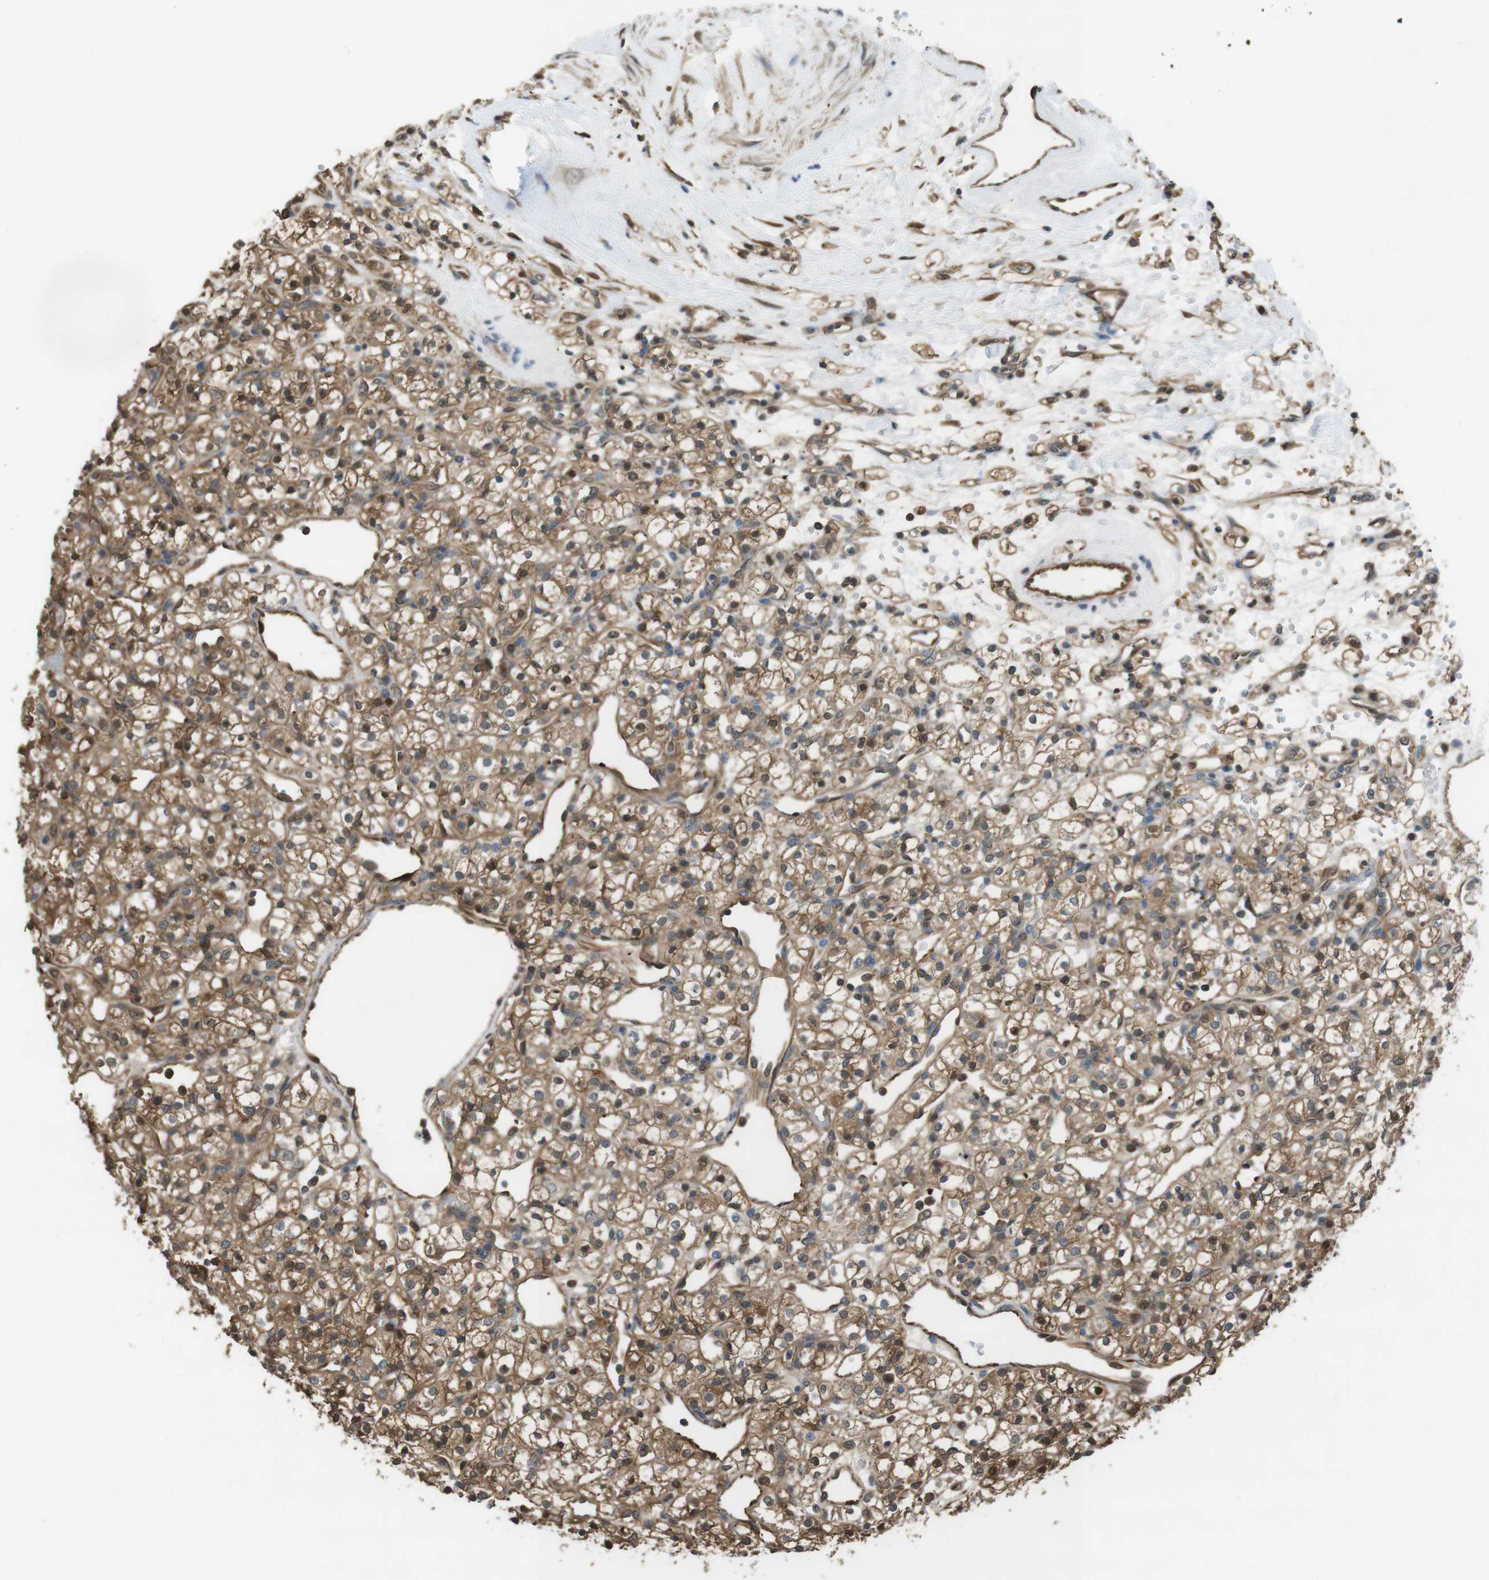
{"staining": {"intensity": "moderate", "quantity": ">75%", "location": "cytoplasmic/membranous"}, "tissue": "renal cancer", "cell_type": "Tumor cells", "image_type": "cancer", "snomed": [{"axis": "morphology", "description": "Adenocarcinoma, NOS"}, {"axis": "topography", "description": "Kidney"}], "caption": "Protein analysis of renal cancer (adenocarcinoma) tissue reveals moderate cytoplasmic/membranous positivity in approximately >75% of tumor cells.", "gene": "ARHGDIA", "patient": {"sex": "female", "age": 60}}